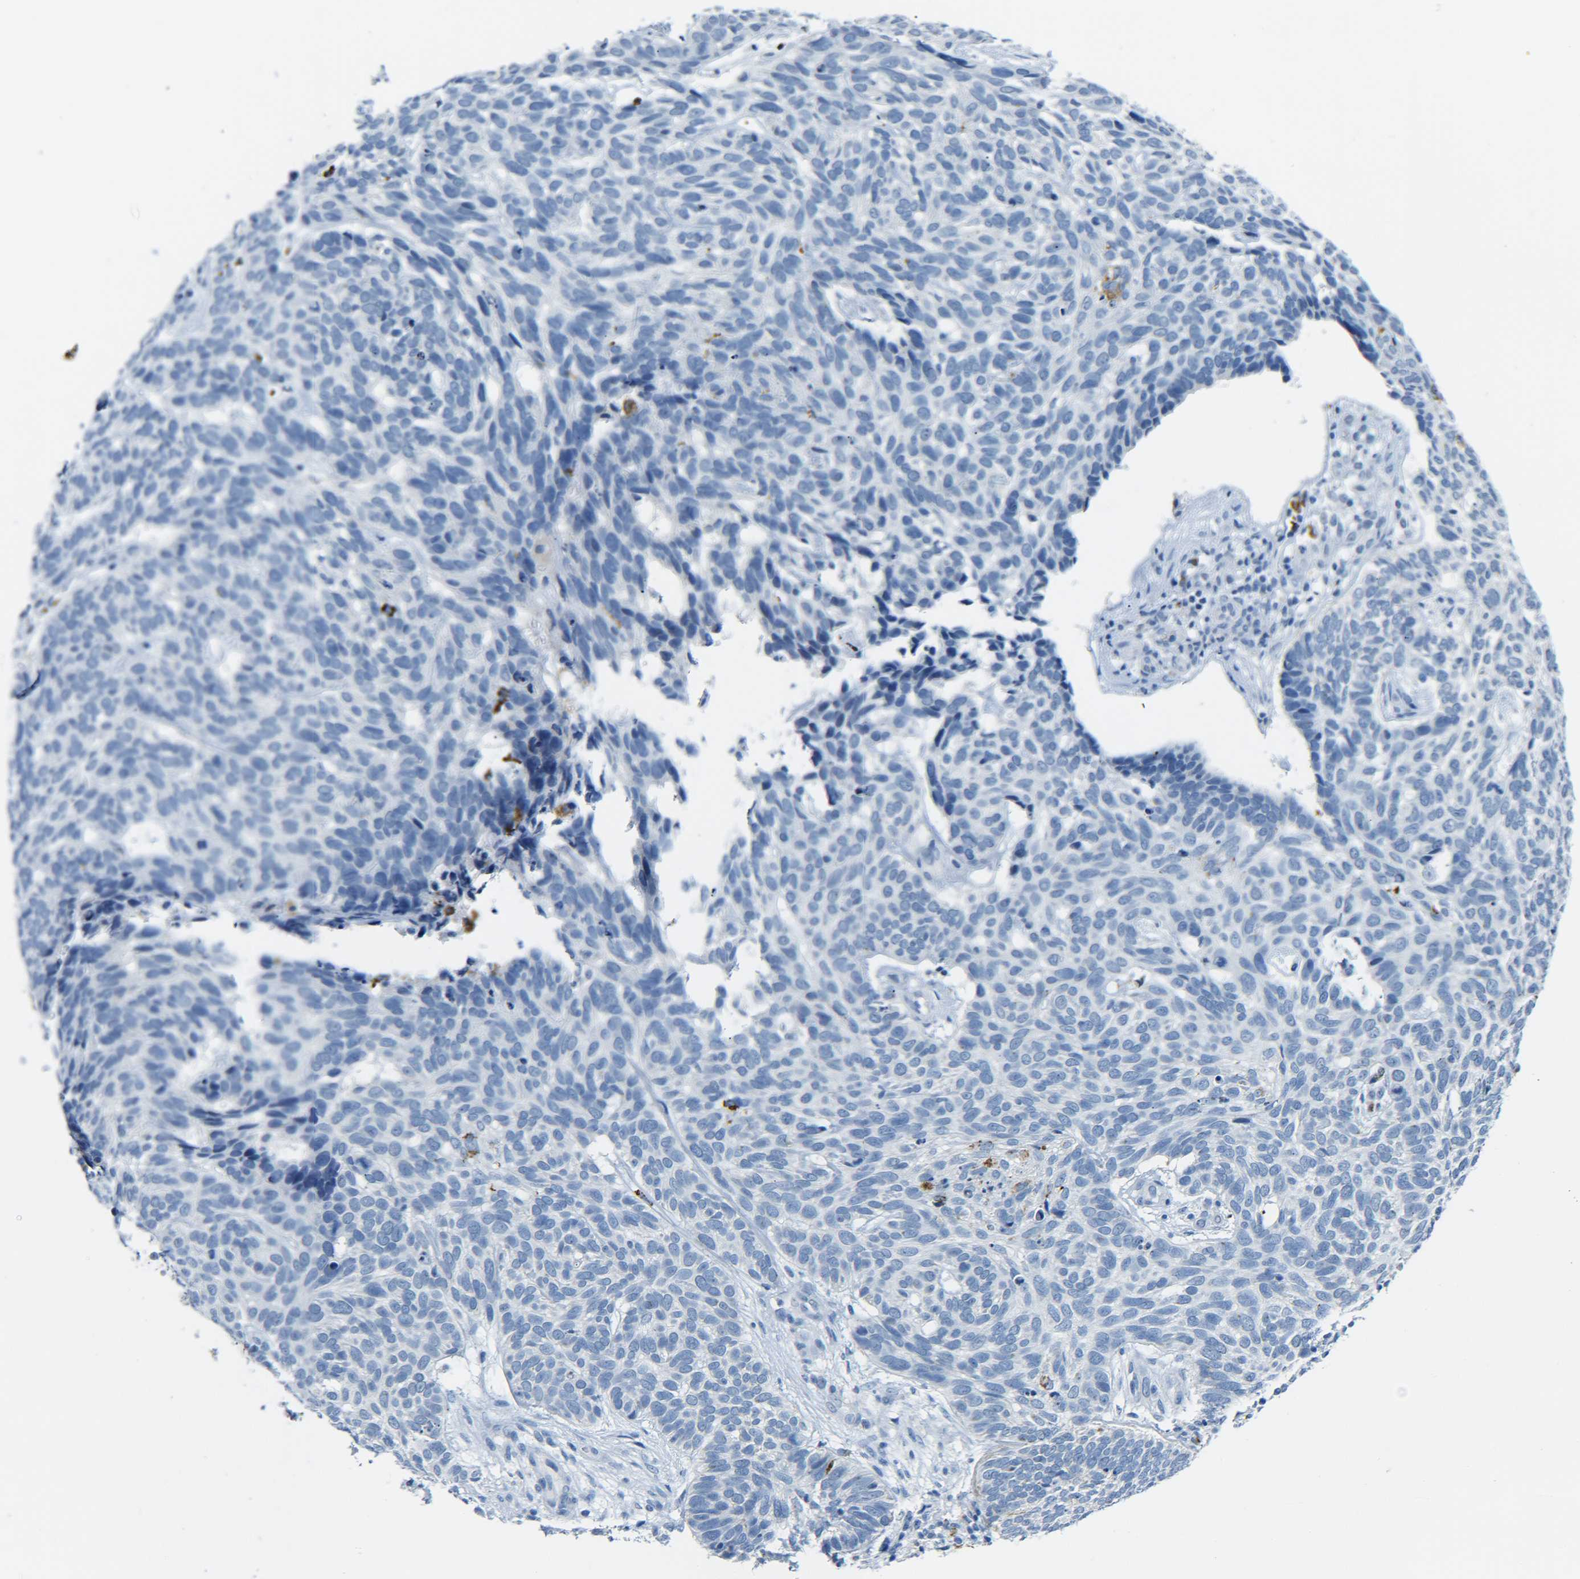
{"staining": {"intensity": "negative", "quantity": "none", "location": "none"}, "tissue": "skin cancer", "cell_type": "Tumor cells", "image_type": "cancer", "snomed": [{"axis": "morphology", "description": "Basal cell carcinoma"}, {"axis": "topography", "description": "Skin"}], "caption": "Tumor cells show no significant positivity in basal cell carcinoma (skin). Nuclei are stained in blue.", "gene": "C15orf48", "patient": {"sex": "male", "age": 87}}